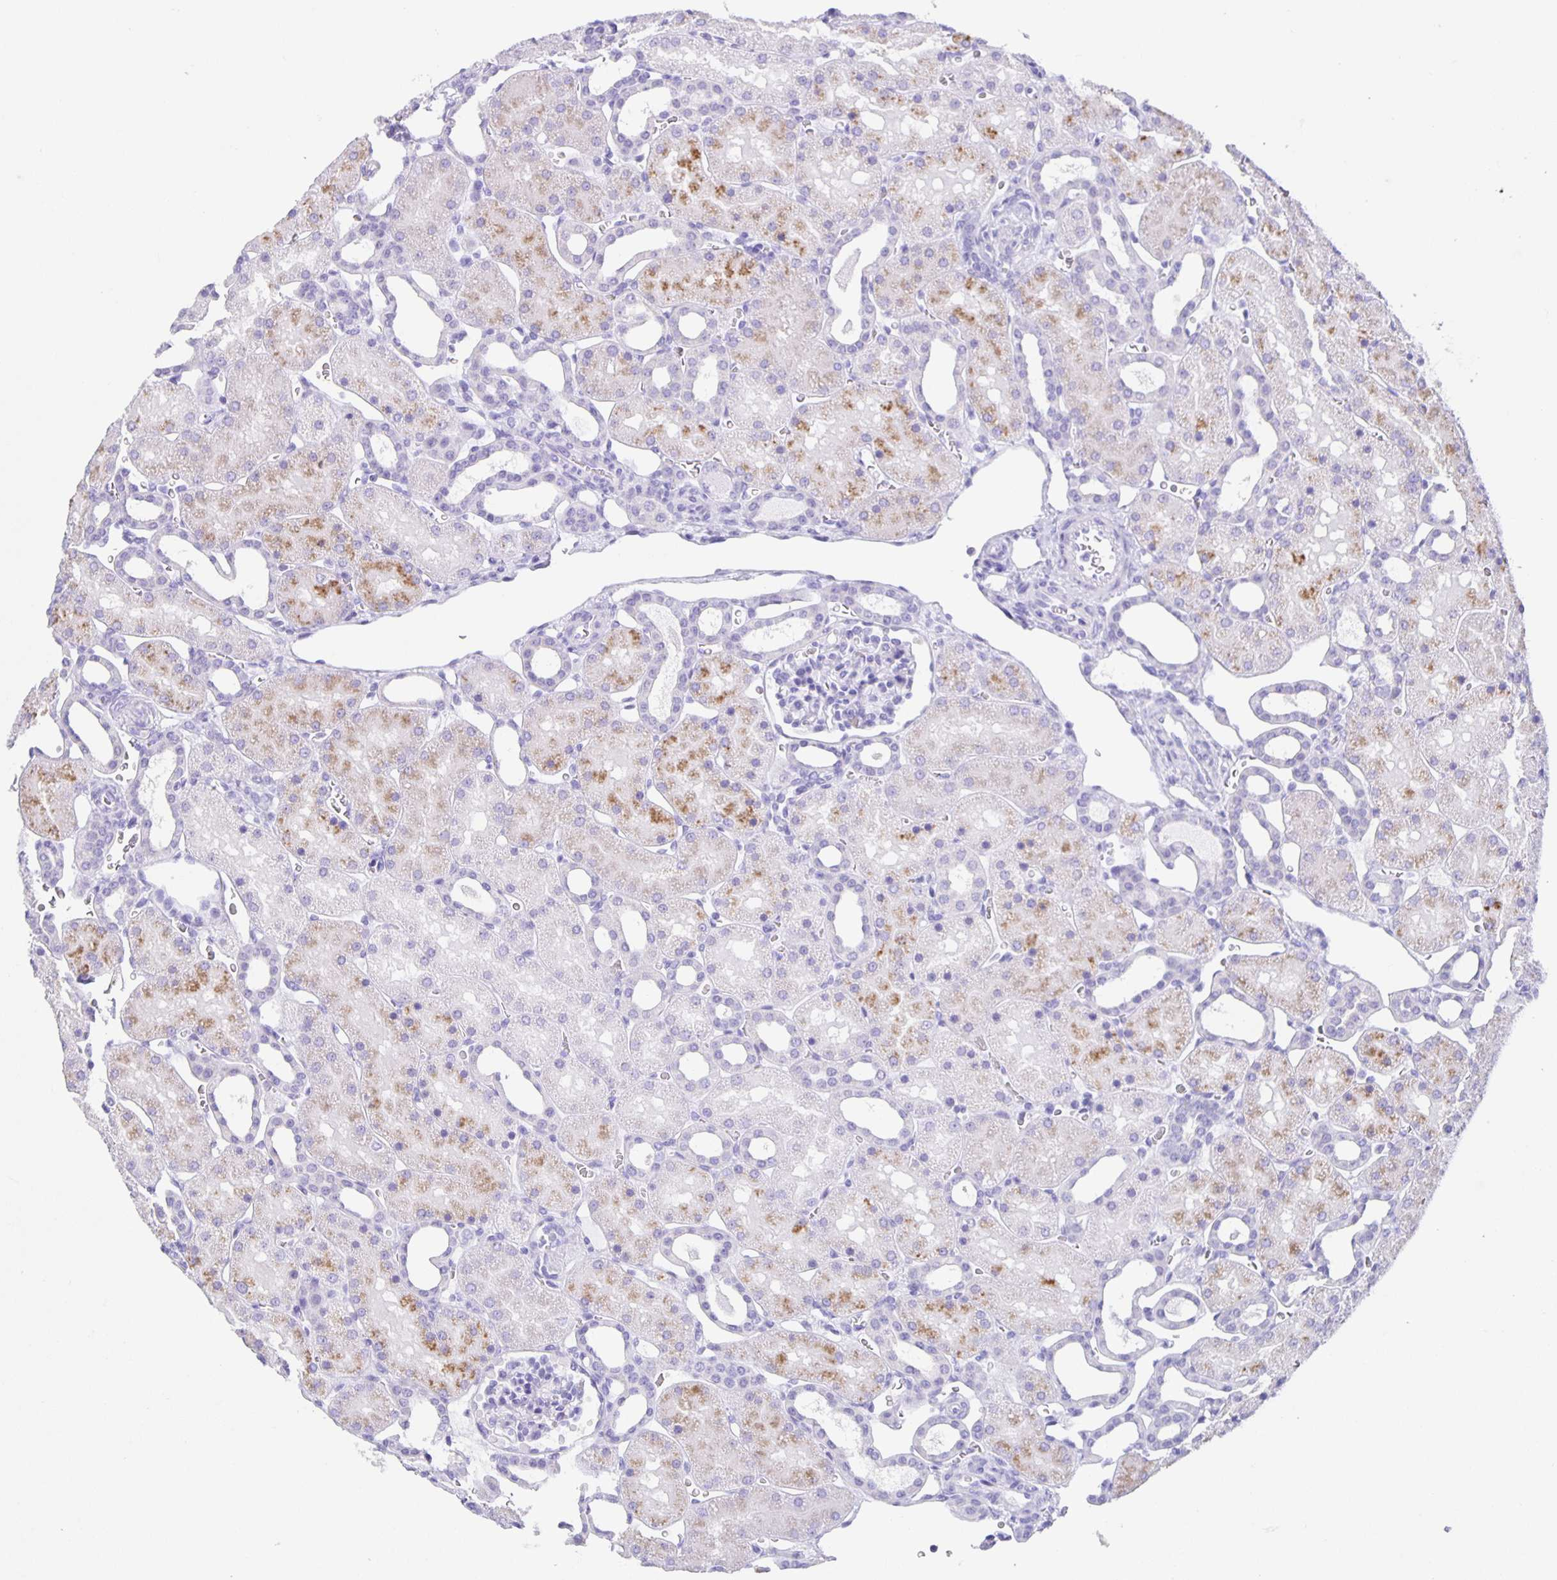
{"staining": {"intensity": "negative", "quantity": "none", "location": "none"}, "tissue": "kidney", "cell_type": "Cells in glomeruli", "image_type": "normal", "snomed": [{"axis": "morphology", "description": "Normal tissue, NOS"}, {"axis": "topography", "description": "Kidney"}], "caption": "Immunohistochemical staining of benign human kidney displays no significant expression in cells in glomeruli. (Brightfield microscopy of DAB (3,3'-diaminobenzidine) IHC at high magnification).", "gene": "GUCA2A", "patient": {"sex": "male", "age": 2}}